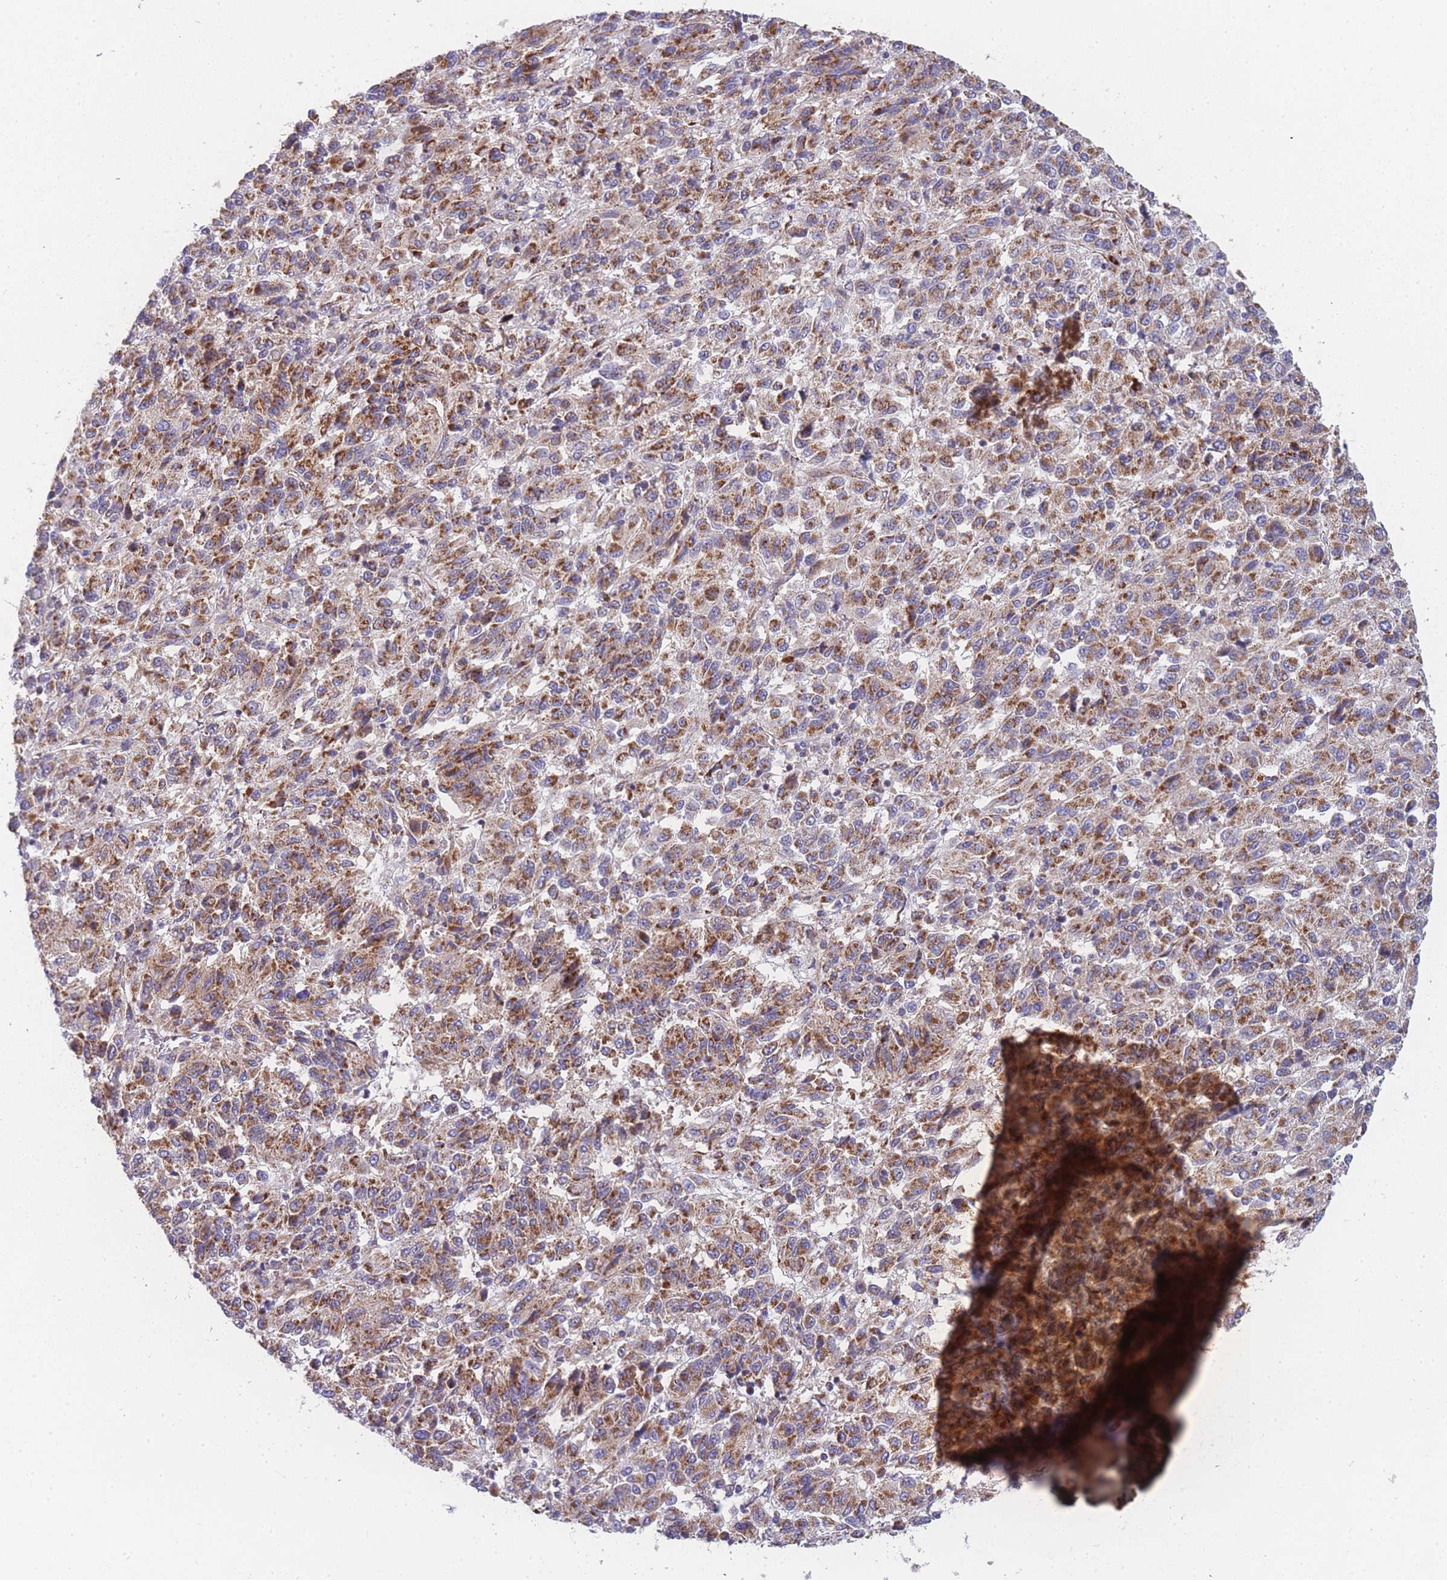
{"staining": {"intensity": "strong", "quantity": "25%-75%", "location": "cytoplasmic/membranous"}, "tissue": "melanoma", "cell_type": "Tumor cells", "image_type": "cancer", "snomed": [{"axis": "morphology", "description": "Malignant melanoma, Metastatic site"}, {"axis": "topography", "description": "Lung"}], "caption": "Immunohistochemistry (IHC) histopathology image of human melanoma stained for a protein (brown), which displays high levels of strong cytoplasmic/membranous staining in about 25%-75% of tumor cells.", "gene": "MTRES1", "patient": {"sex": "male", "age": 64}}